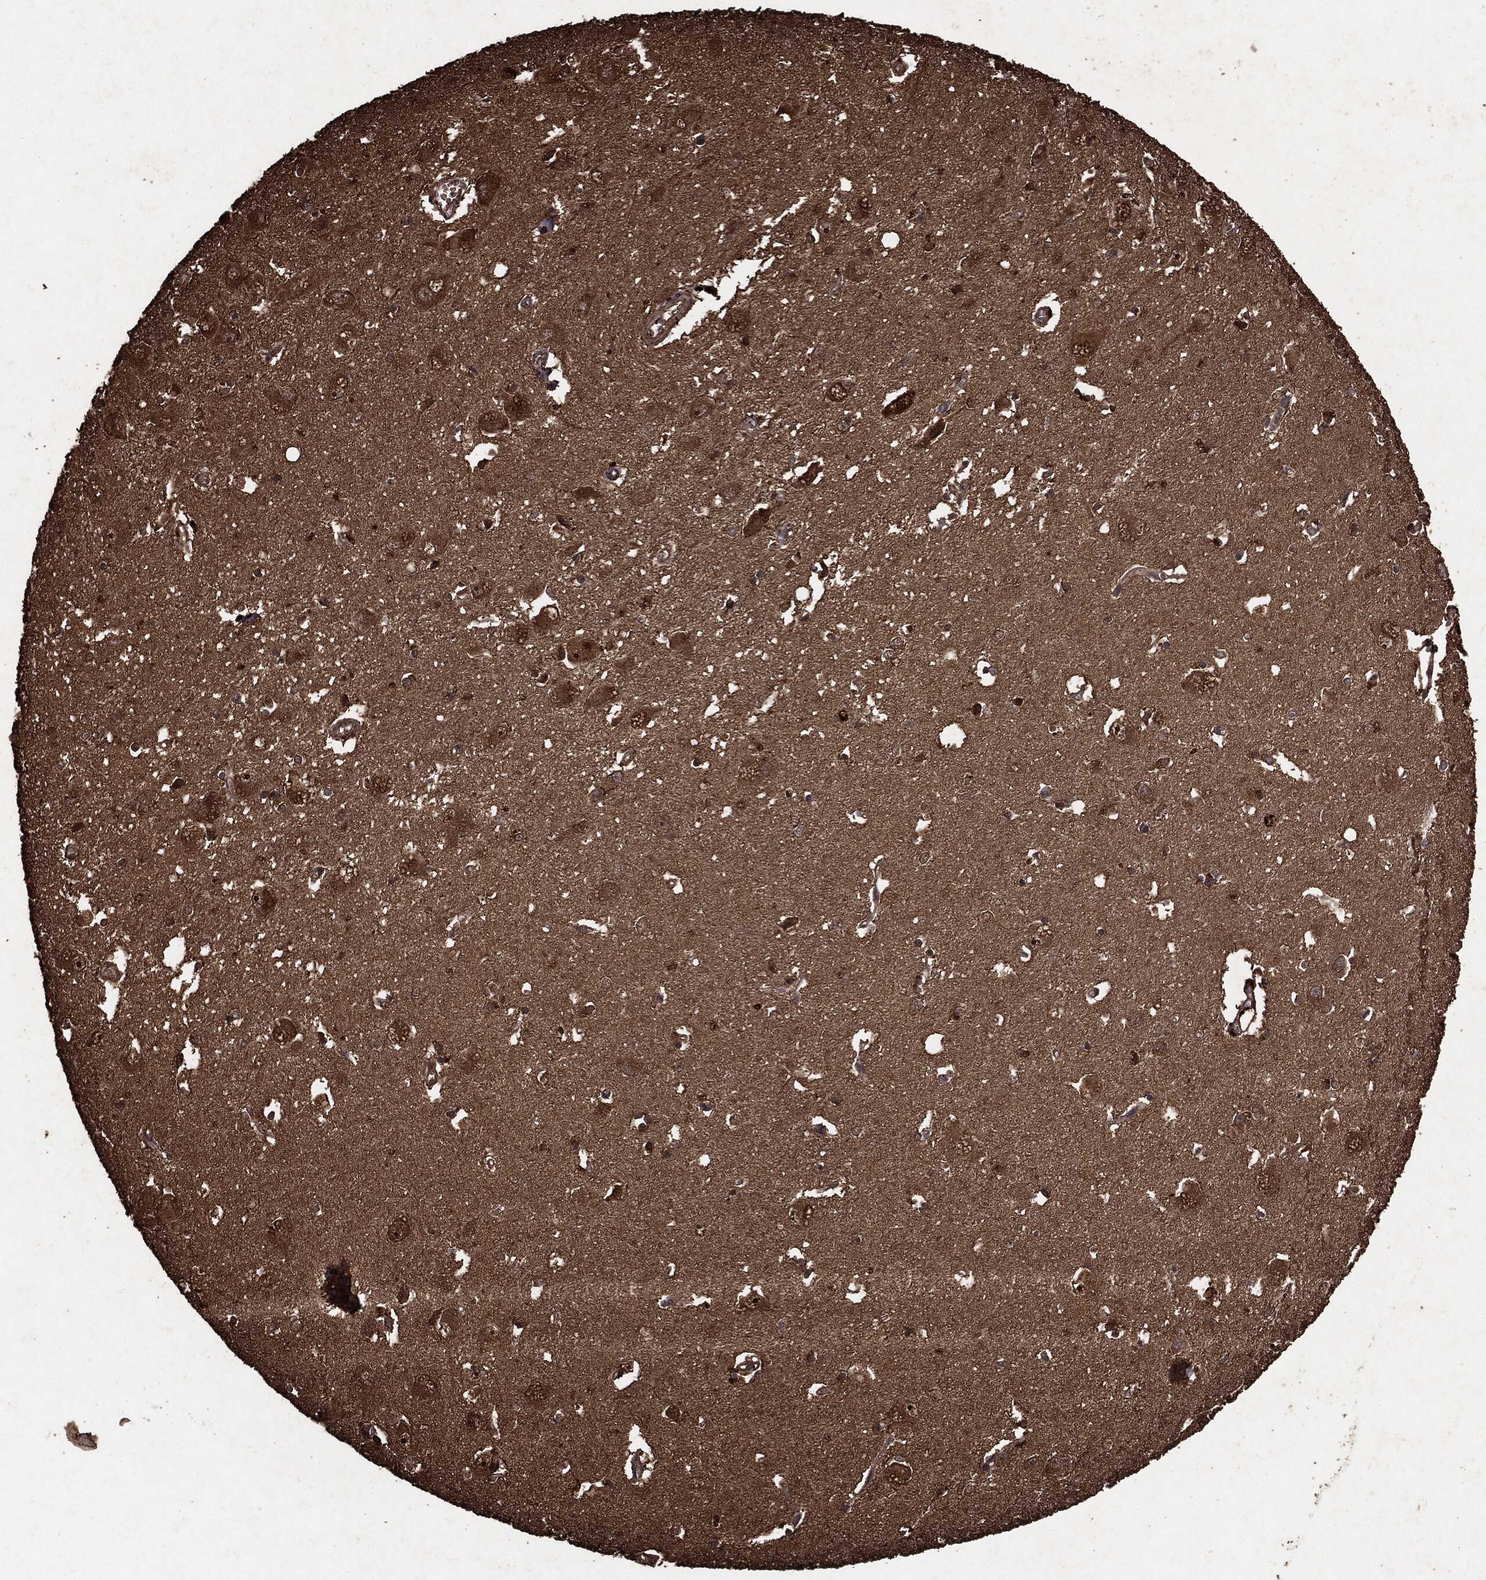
{"staining": {"intensity": "weak", "quantity": "25%-75%", "location": "cytoplasmic/membranous"}, "tissue": "caudate", "cell_type": "Glial cells", "image_type": "normal", "snomed": [{"axis": "morphology", "description": "Normal tissue, NOS"}, {"axis": "topography", "description": "Lateral ventricle wall"}], "caption": "Human caudate stained with a brown dye exhibits weak cytoplasmic/membranous positive expression in approximately 25%-75% of glial cells.", "gene": "ARAF", "patient": {"sex": "male", "age": 54}}